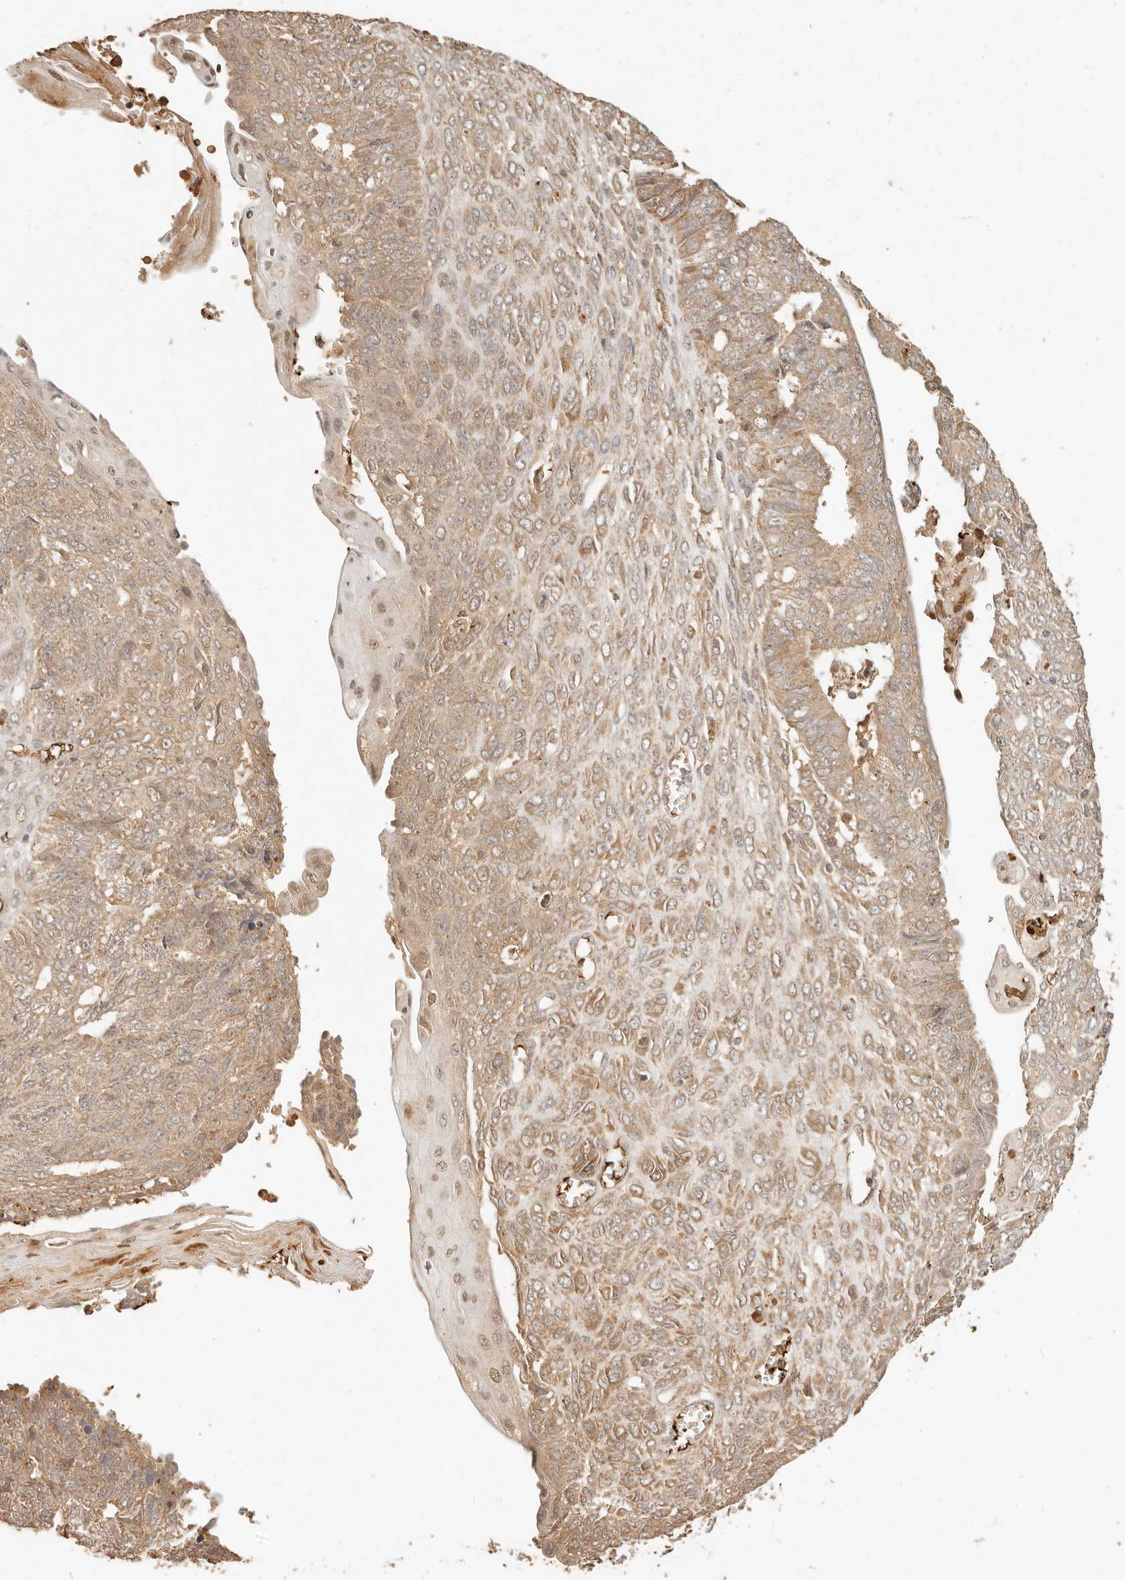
{"staining": {"intensity": "weak", "quantity": ">75%", "location": "cytoplasmic/membranous"}, "tissue": "endometrial cancer", "cell_type": "Tumor cells", "image_type": "cancer", "snomed": [{"axis": "morphology", "description": "Adenocarcinoma, NOS"}, {"axis": "topography", "description": "Endometrium"}], "caption": "Immunohistochemical staining of human endometrial adenocarcinoma reveals low levels of weak cytoplasmic/membranous expression in approximately >75% of tumor cells.", "gene": "INTS11", "patient": {"sex": "female", "age": 32}}